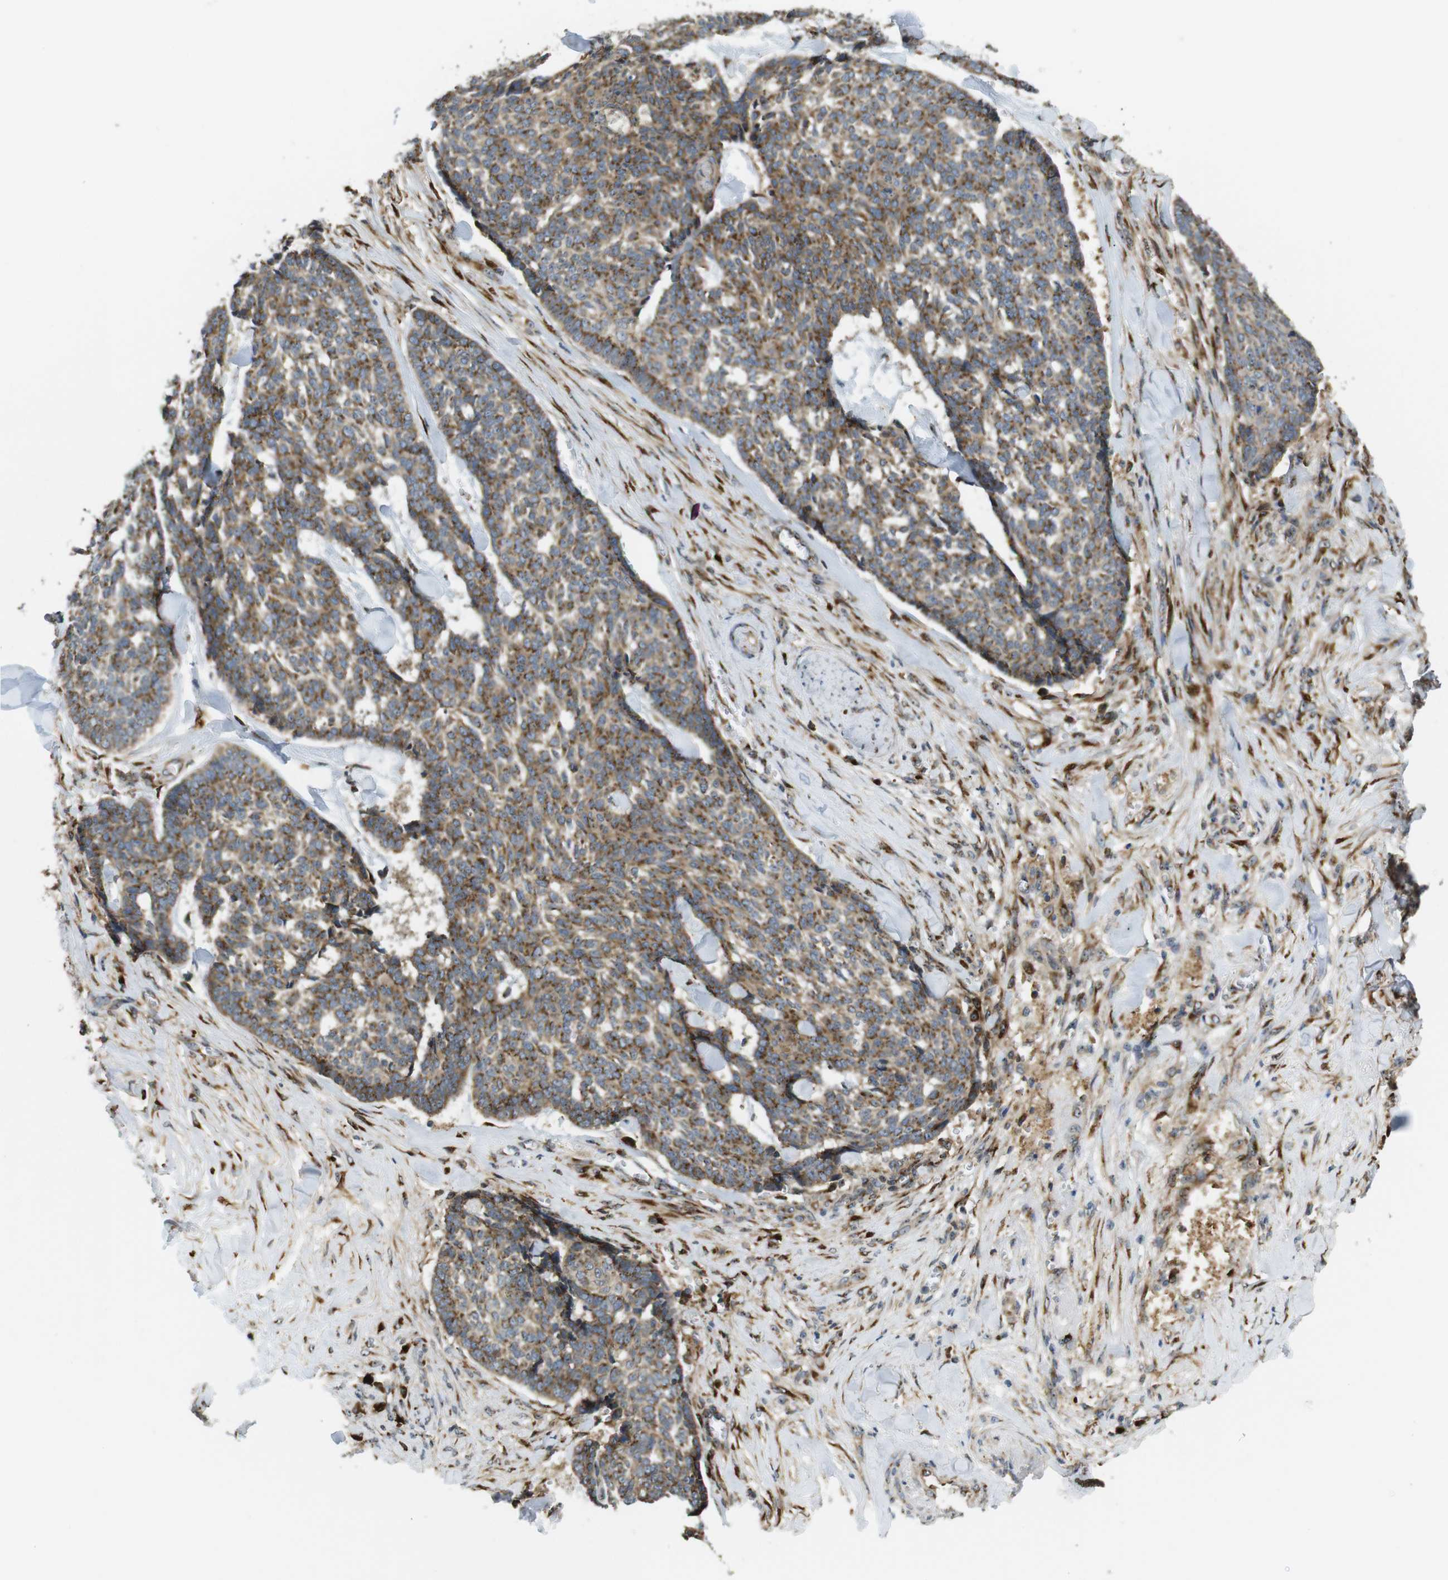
{"staining": {"intensity": "moderate", "quantity": ">75%", "location": "cytoplasmic/membranous"}, "tissue": "skin cancer", "cell_type": "Tumor cells", "image_type": "cancer", "snomed": [{"axis": "morphology", "description": "Basal cell carcinoma"}, {"axis": "topography", "description": "Skin"}], "caption": "About >75% of tumor cells in skin cancer (basal cell carcinoma) show moderate cytoplasmic/membranous protein staining as visualized by brown immunohistochemical staining.", "gene": "TMEM143", "patient": {"sex": "male", "age": 84}}